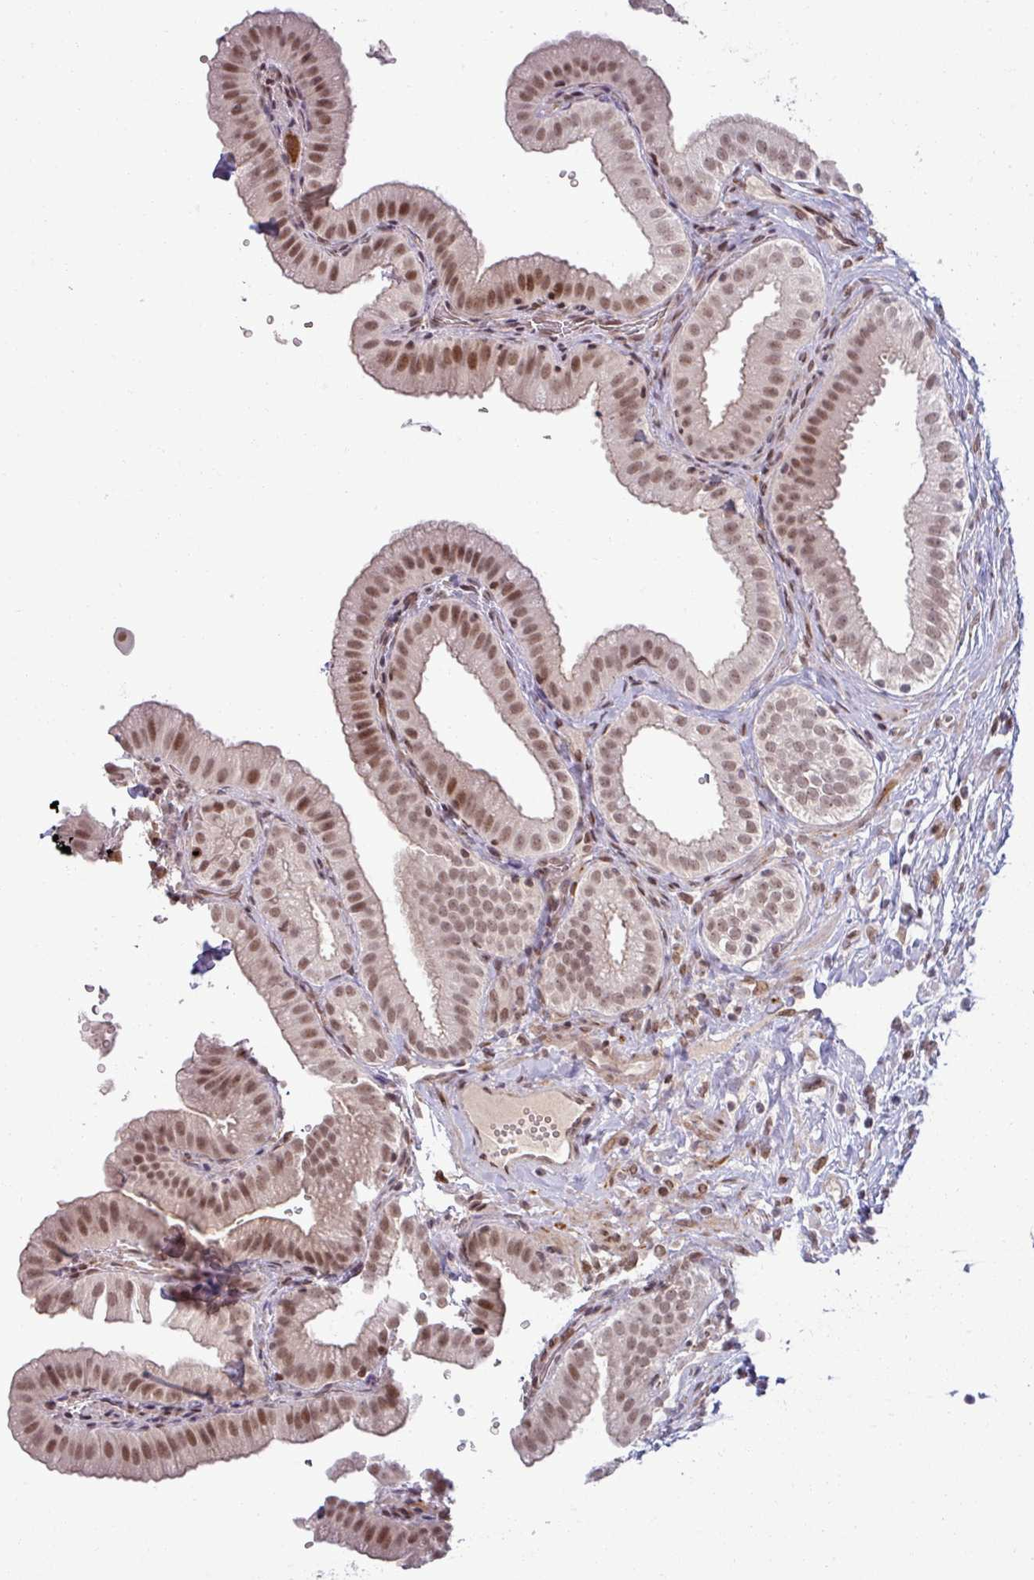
{"staining": {"intensity": "moderate", "quantity": ">75%", "location": "nuclear"}, "tissue": "gallbladder", "cell_type": "Glandular cells", "image_type": "normal", "snomed": [{"axis": "morphology", "description": "Normal tissue, NOS"}, {"axis": "topography", "description": "Gallbladder"}], "caption": "An immunohistochemistry histopathology image of normal tissue is shown. Protein staining in brown labels moderate nuclear positivity in gallbladder within glandular cells. The protein of interest is shown in brown color, while the nuclei are stained blue.", "gene": "PTPN20", "patient": {"sex": "female", "age": 61}}